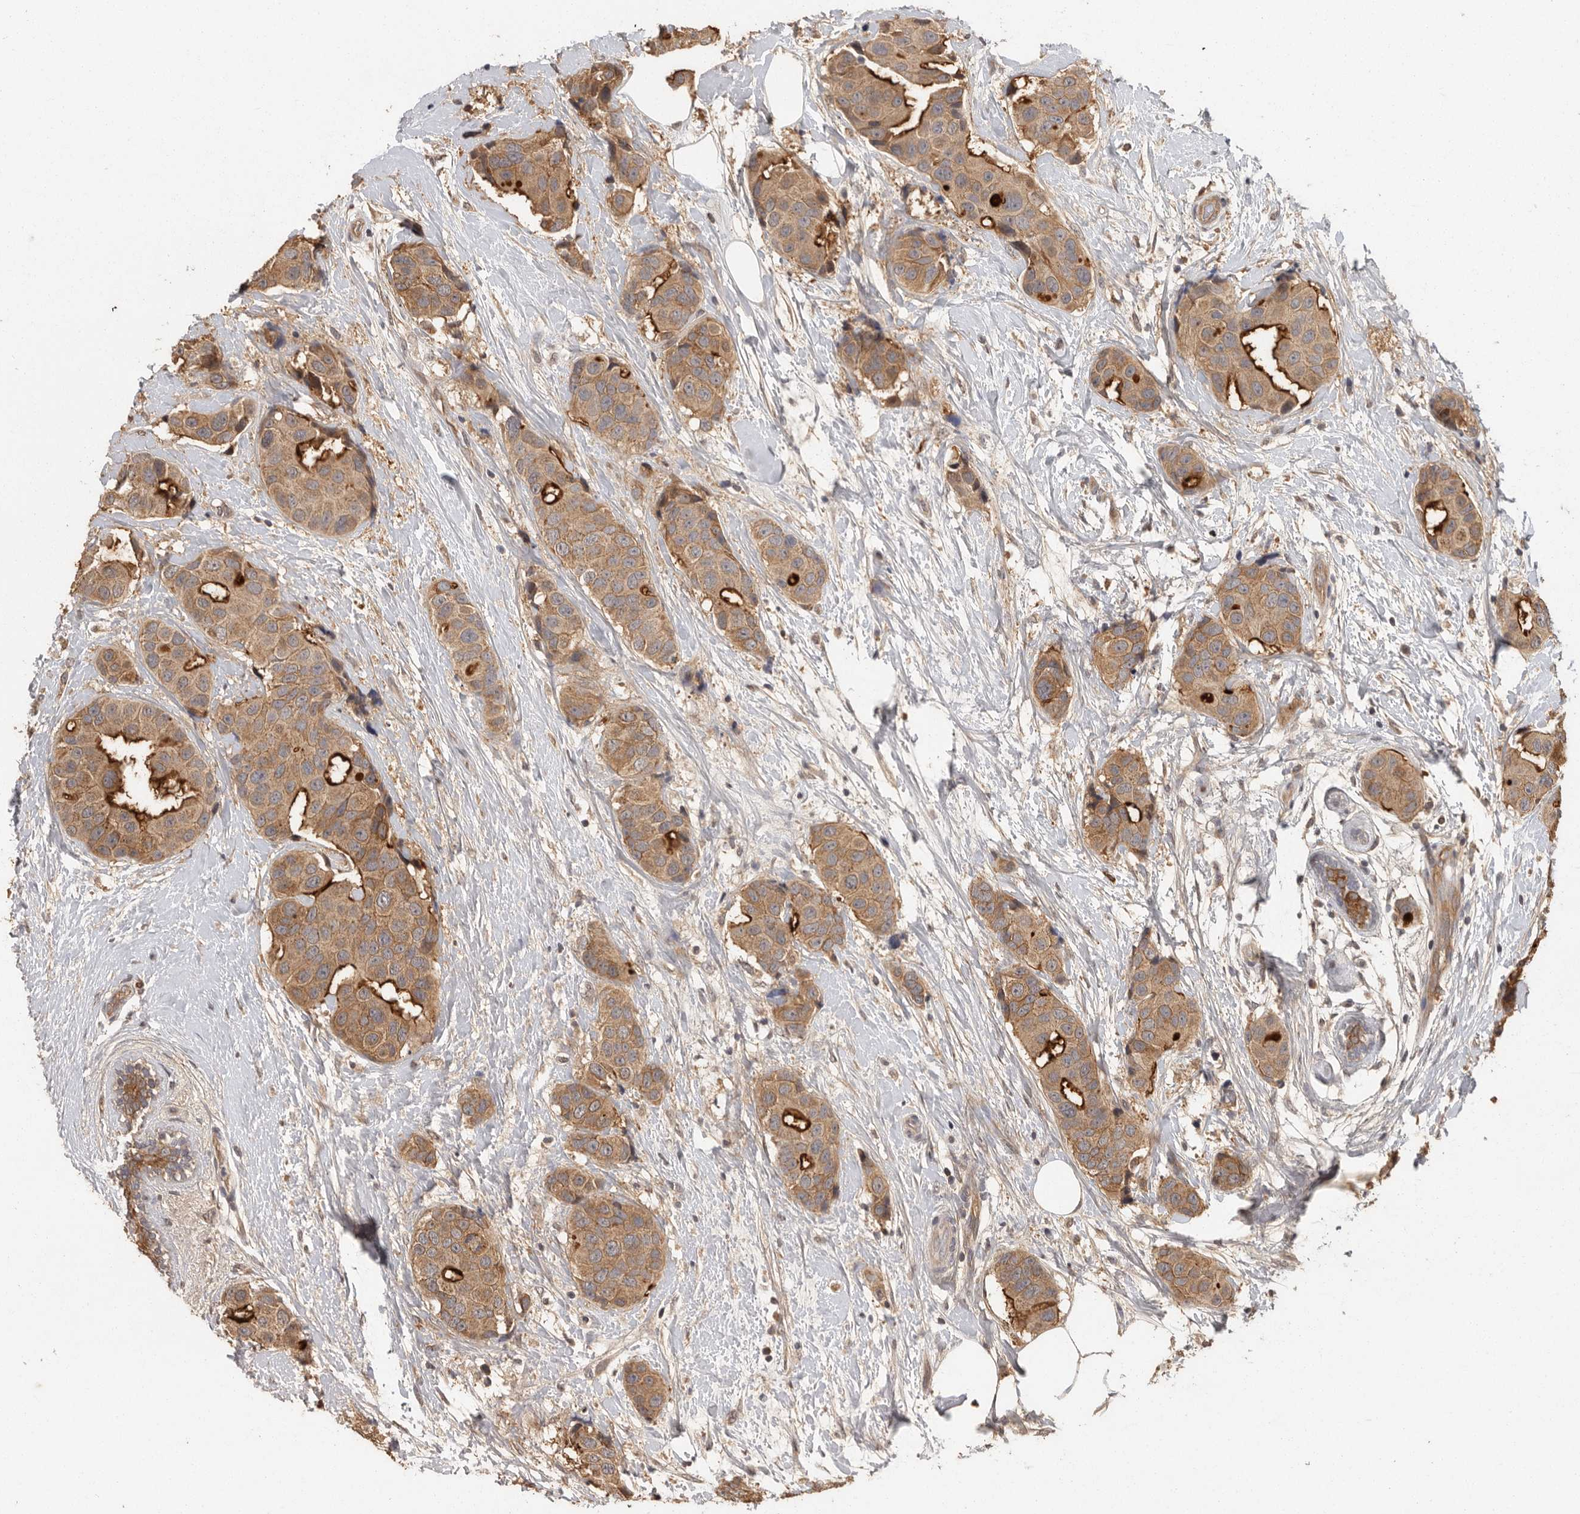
{"staining": {"intensity": "strong", "quantity": "25%-75%", "location": "cytoplasmic/membranous"}, "tissue": "breast cancer", "cell_type": "Tumor cells", "image_type": "cancer", "snomed": [{"axis": "morphology", "description": "Normal tissue, NOS"}, {"axis": "morphology", "description": "Duct carcinoma"}, {"axis": "topography", "description": "Breast"}], "caption": "The immunohistochemical stain labels strong cytoplasmic/membranous expression in tumor cells of invasive ductal carcinoma (breast) tissue.", "gene": "BAIAP2", "patient": {"sex": "female", "age": 39}}